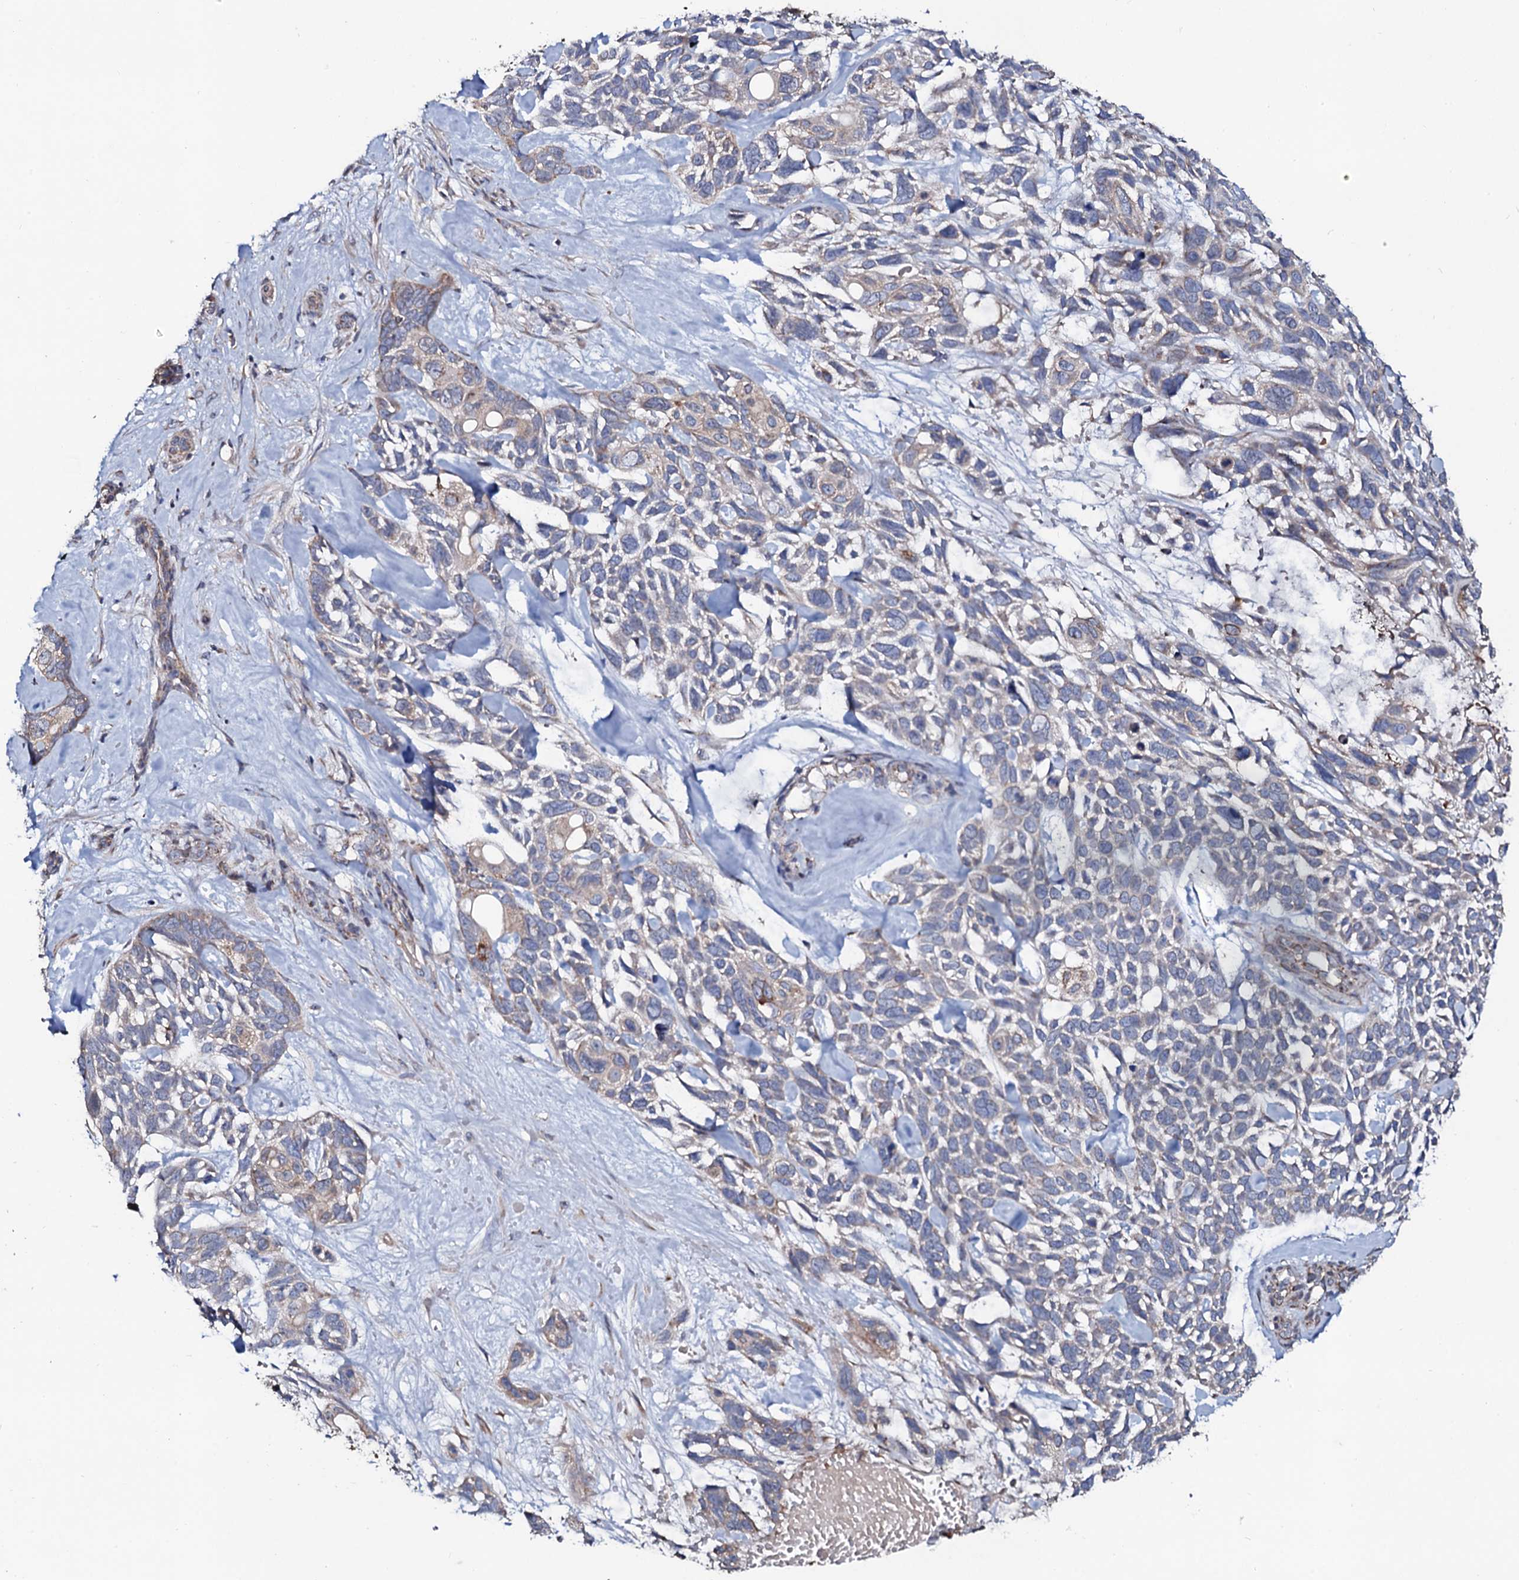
{"staining": {"intensity": "weak", "quantity": "<25%", "location": "cytoplasmic/membranous"}, "tissue": "skin cancer", "cell_type": "Tumor cells", "image_type": "cancer", "snomed": [{"axis": "morphology", "description": "Basal cell carcinoma"}, {"axis": "topography", "description": "Skin"}], "caption": "Tumor cells show no significant protein staining in skin basal cell carcinoma.", "gene": "PPP1R3D", "patient": {"sex": "male", "age": 88}}